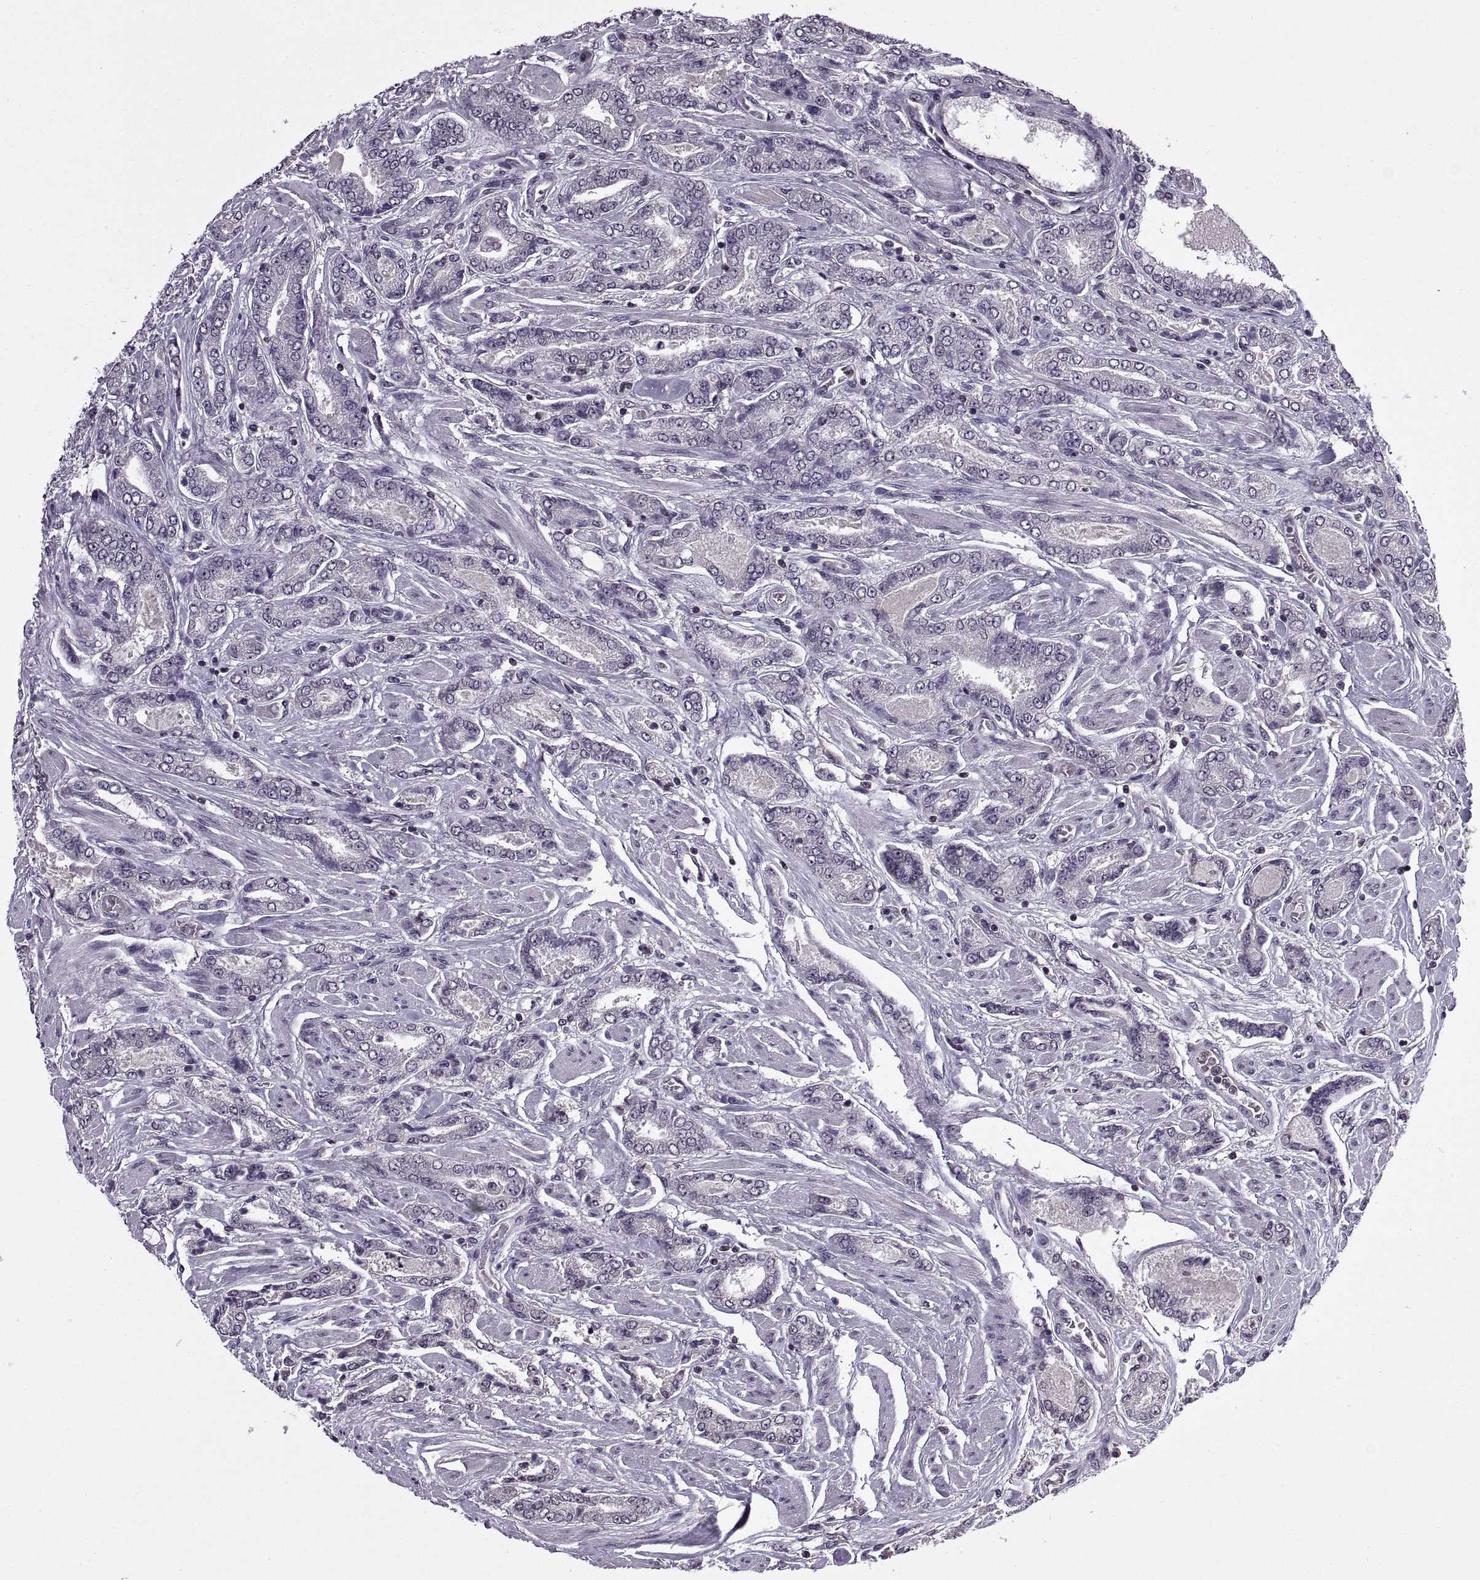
{"staining": {"intensity": "negative", "quantity": "none", "location": "none"}, "tissue": "prostate cancer", "cell_type": "Tumor cells", "image_type": "cancer", "snomed": [{"axis": "morphology", "description": "Adenocarcinoma, NOS"}, {"axis": "topography", "description": "Prostate"}], "caption": "Tumor cells are negative for brown protein staining in prostate adenocarcinoma.", "gene": "INTS3", "patient": {"sex": "male", "age": 64}}